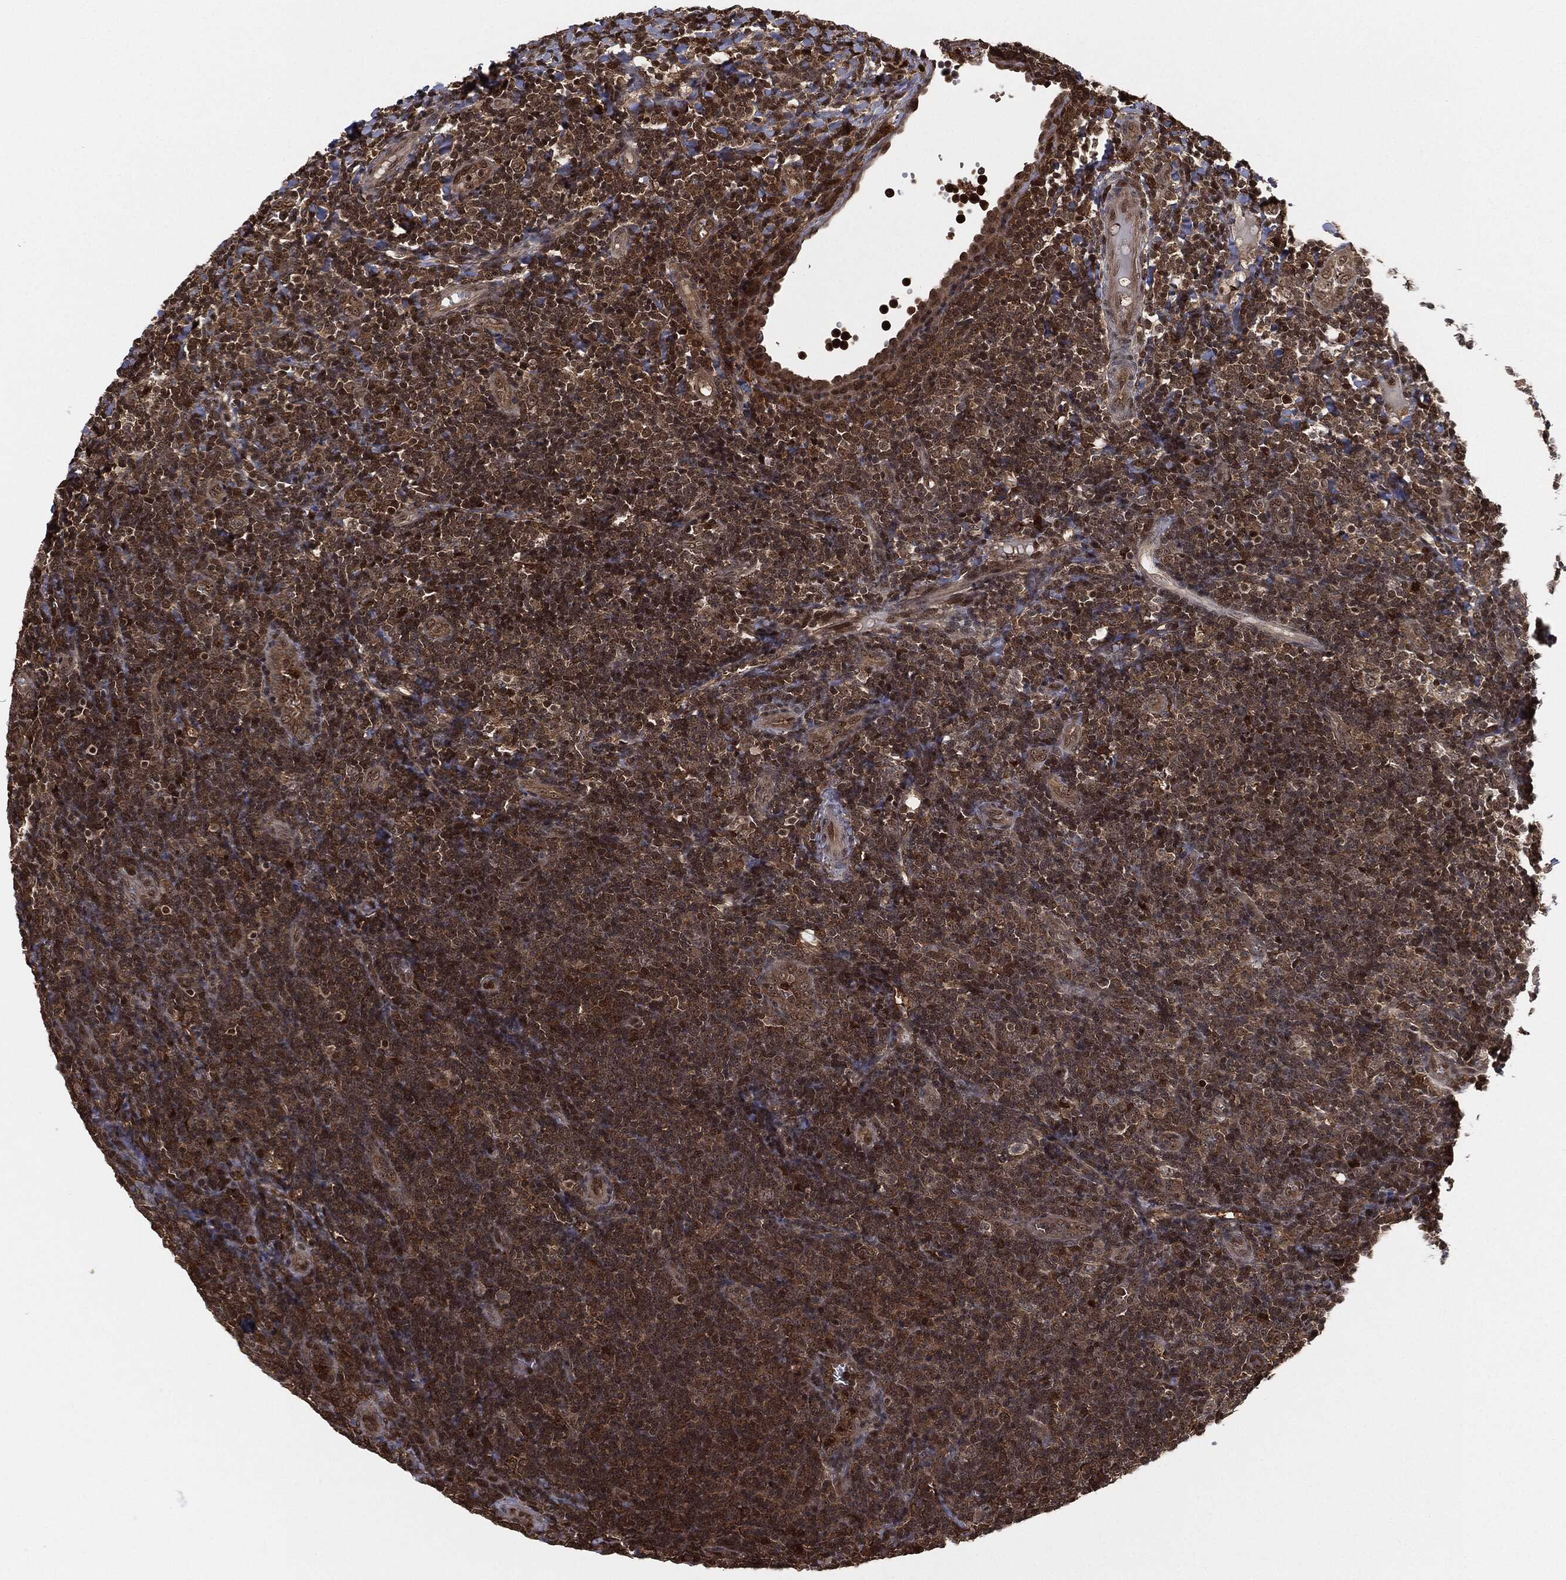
{"staining": {"intensity": "strong", "quantity": "<25%", "location": "cytoplasmic/membranous,nuclear"}, "tissue": "tonsil", "cell_type": "Germinal center cells", "image_type": "normal", "snomed": [{"axis": "morphology", "description": "Normal tissue, NOS"}, {"axis": "topography", "description": "Tonsil"}], "caption": "Immunohistochemical staining of unremarkable human tonsil demonstrates medium levels of strong cytoplasmic/membranous,nuclear staining in approximately <25% of germinal center cells.", "gene": "CAPRIN2", "patient": {"sex": "female", "age": 5}}